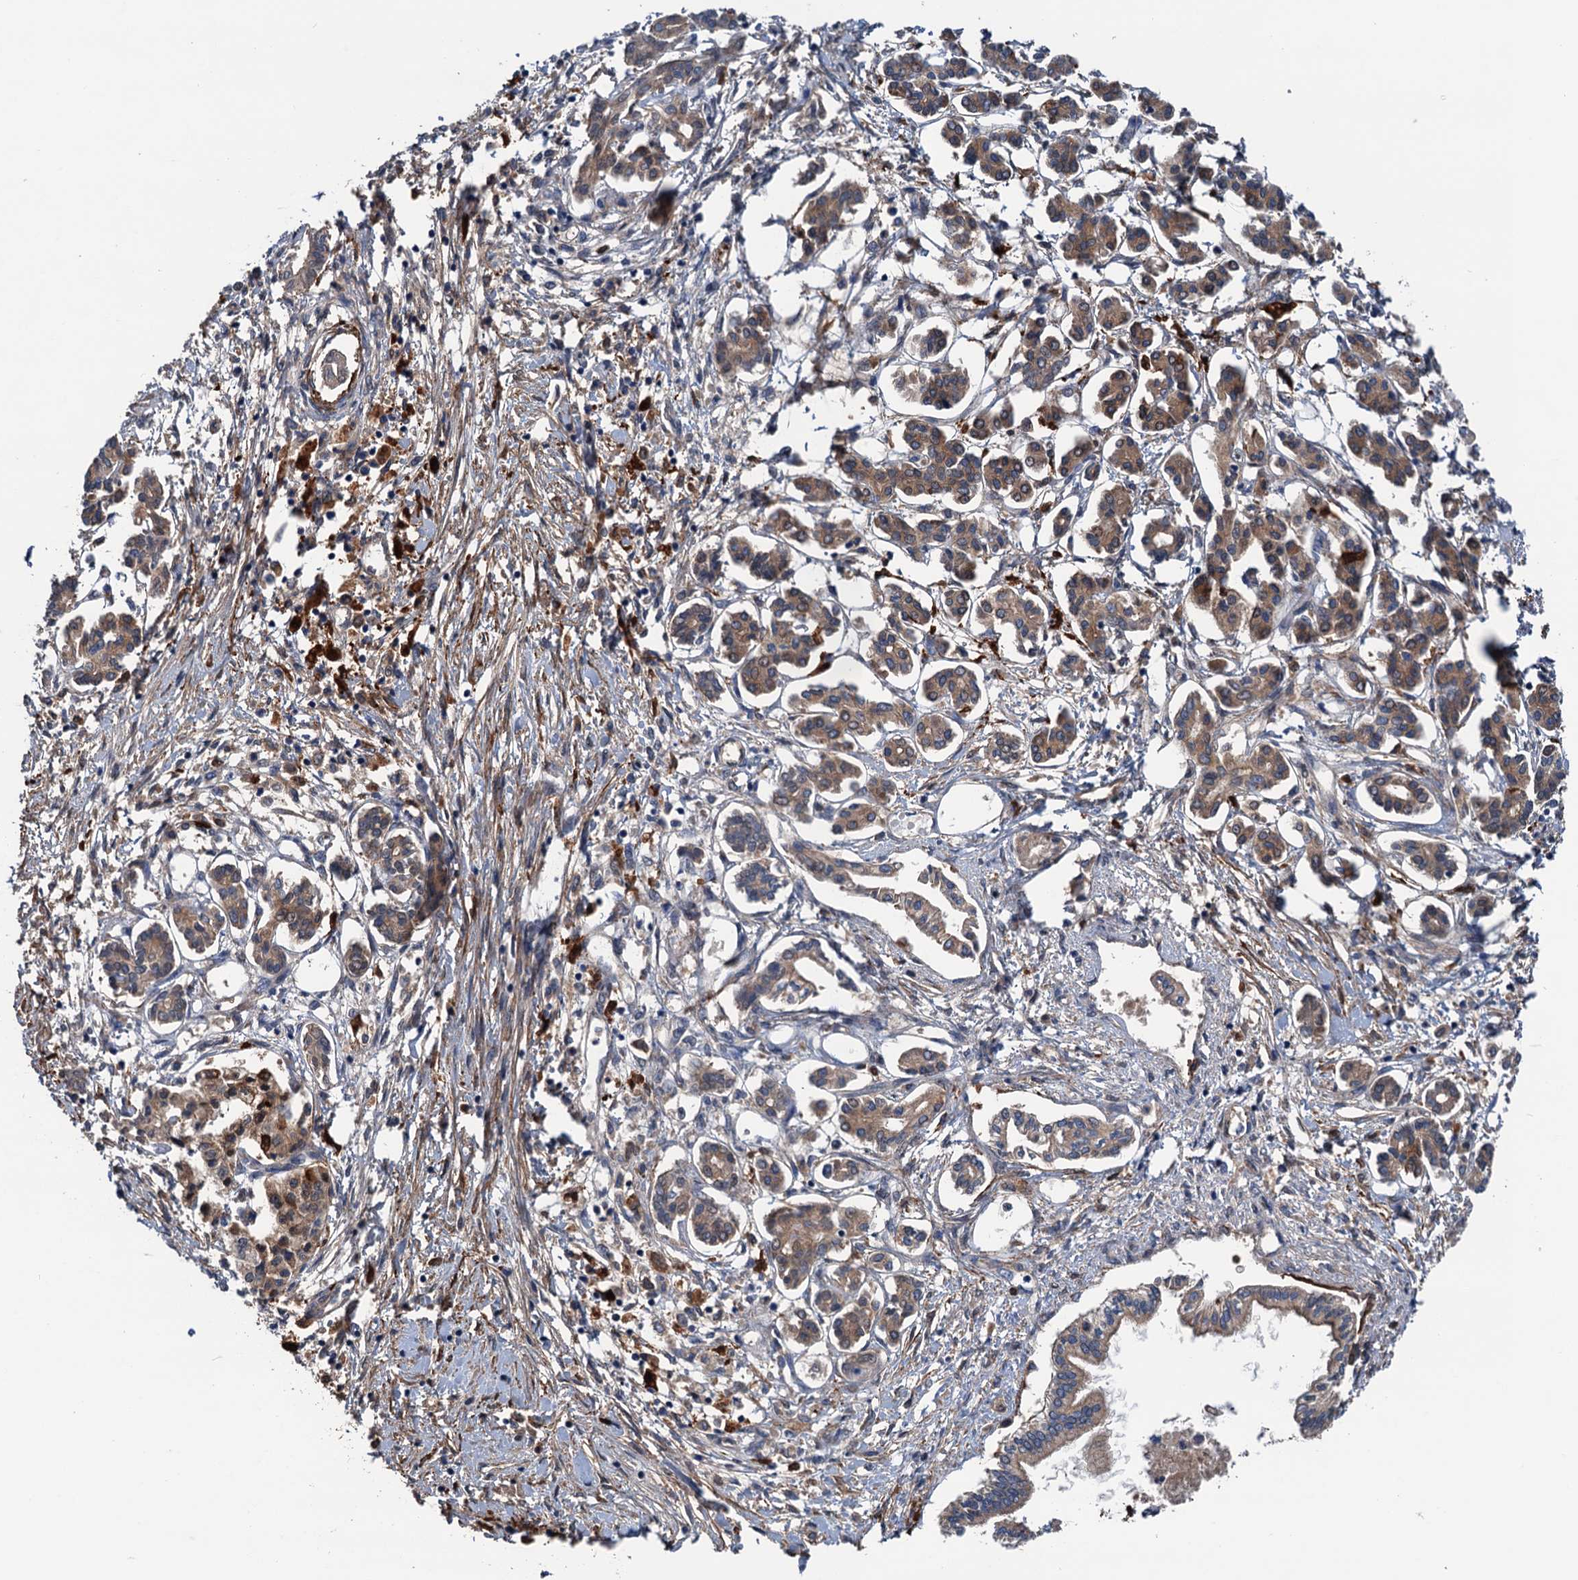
{"staining": {"intensity": "moderate", "quantity": ">75%", "location": "cytoplasmic/membranous"}, "tissue": "pancreatic cancer", "cell_type": "Tumor cells", "image_type": "cancer", "snomed": [{"axis": "morphology", "description": "Adenocarcinoma, NOS"}, {"axis": "topography", "description": "Pancreas"}], "caption": "Brown immunohistochemical staining in human adenocarcinoma (pancreatic) reveals moderate cytoplasmic/membranous expression in about >75% of tumor cells.", "gene": "CSTPP1", "patient": {"sex": "female", "age": 50}}